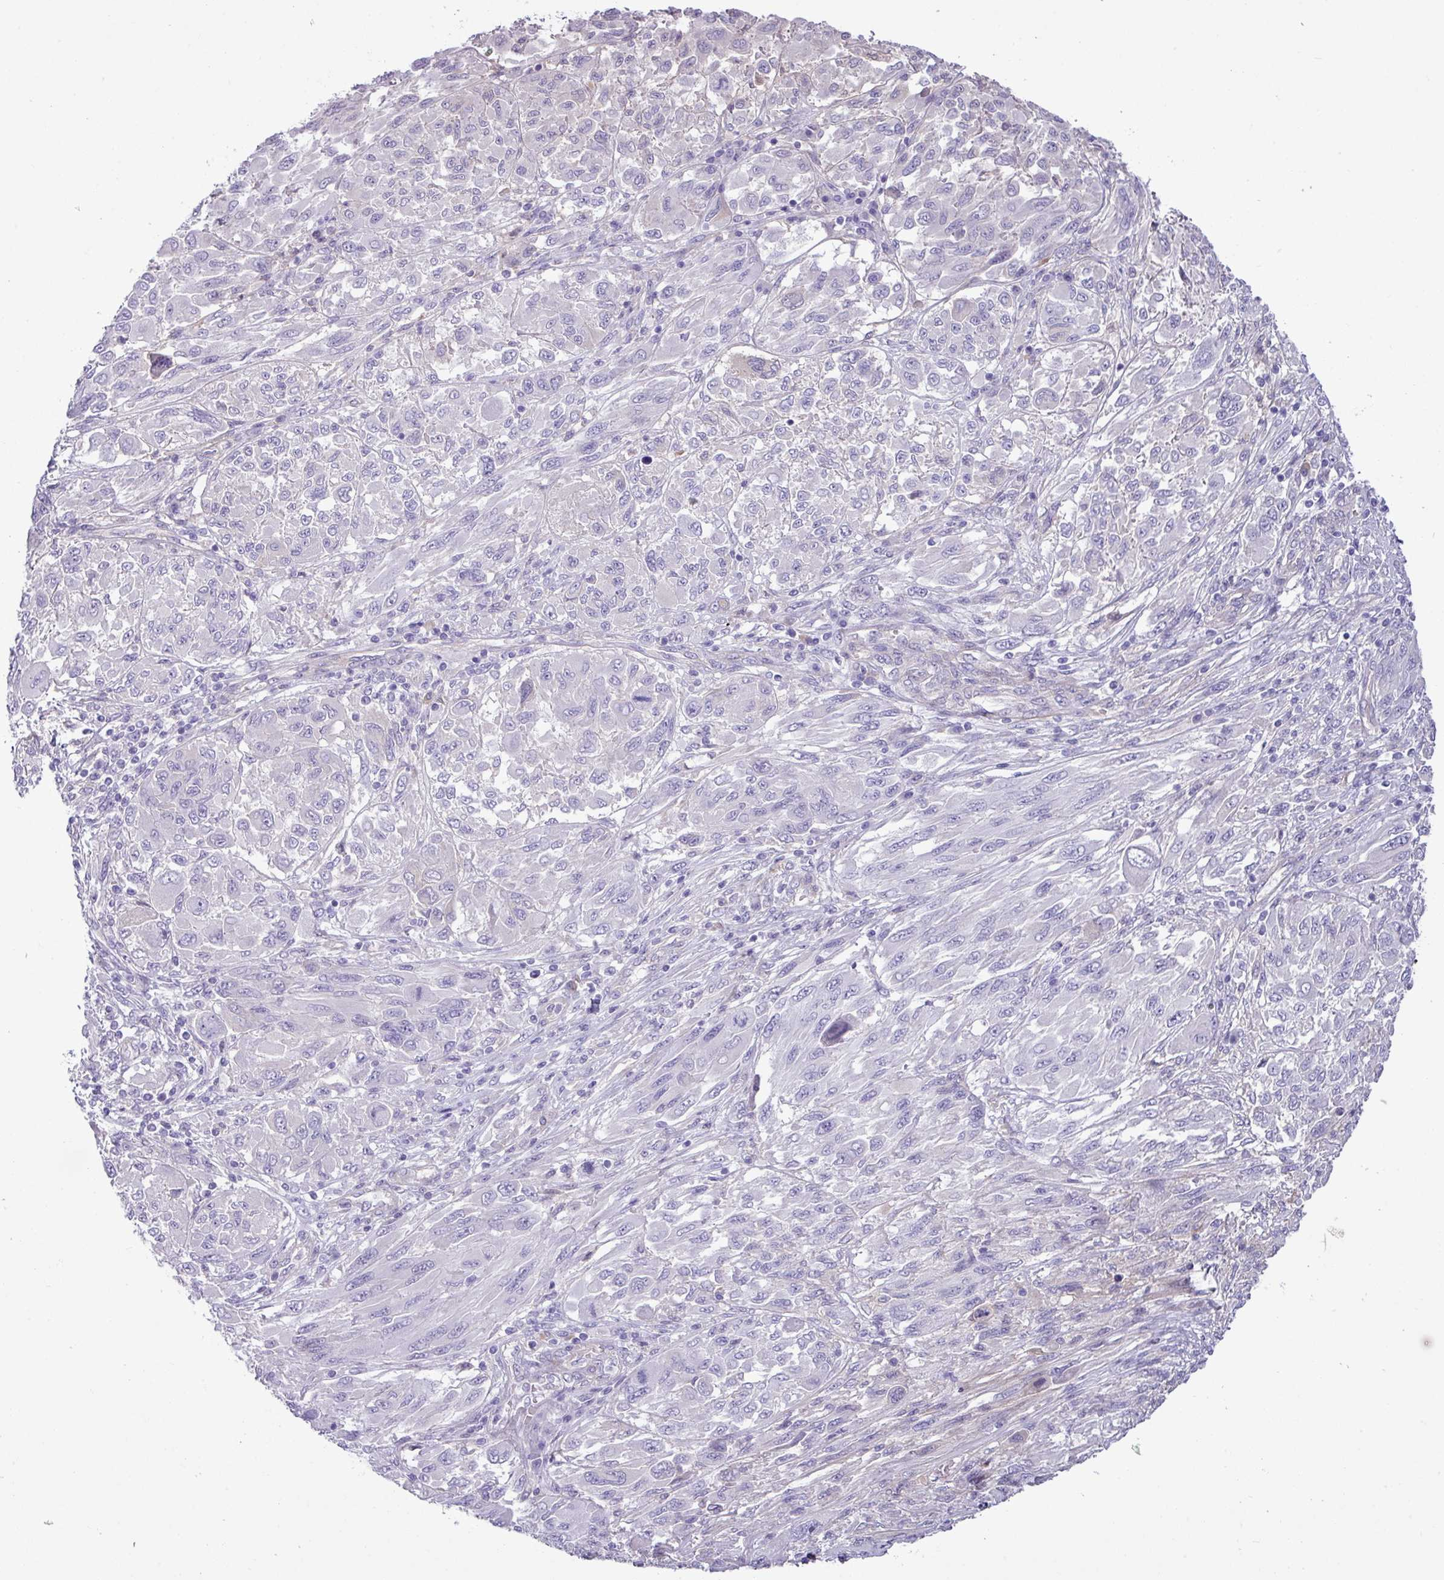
{"staining": {"intensity": "negative", "quantity": "none", "location": "none"}, "tissue": "melanoma", "cell_type": "Tumor cells", "image_type": "cancer", "snomed": [{"axis": "morphology", "description": "Malignant melanoma, NOS"}, {"axis": "topography", "description": "Skin"}], "caption": "Melanoma stained for a protein using immunohistochemistry (IHC) demonstrates no positivity tumor cells.", "gene": "KIRREL3", "patient": {"sex": "female", "age": 91}}